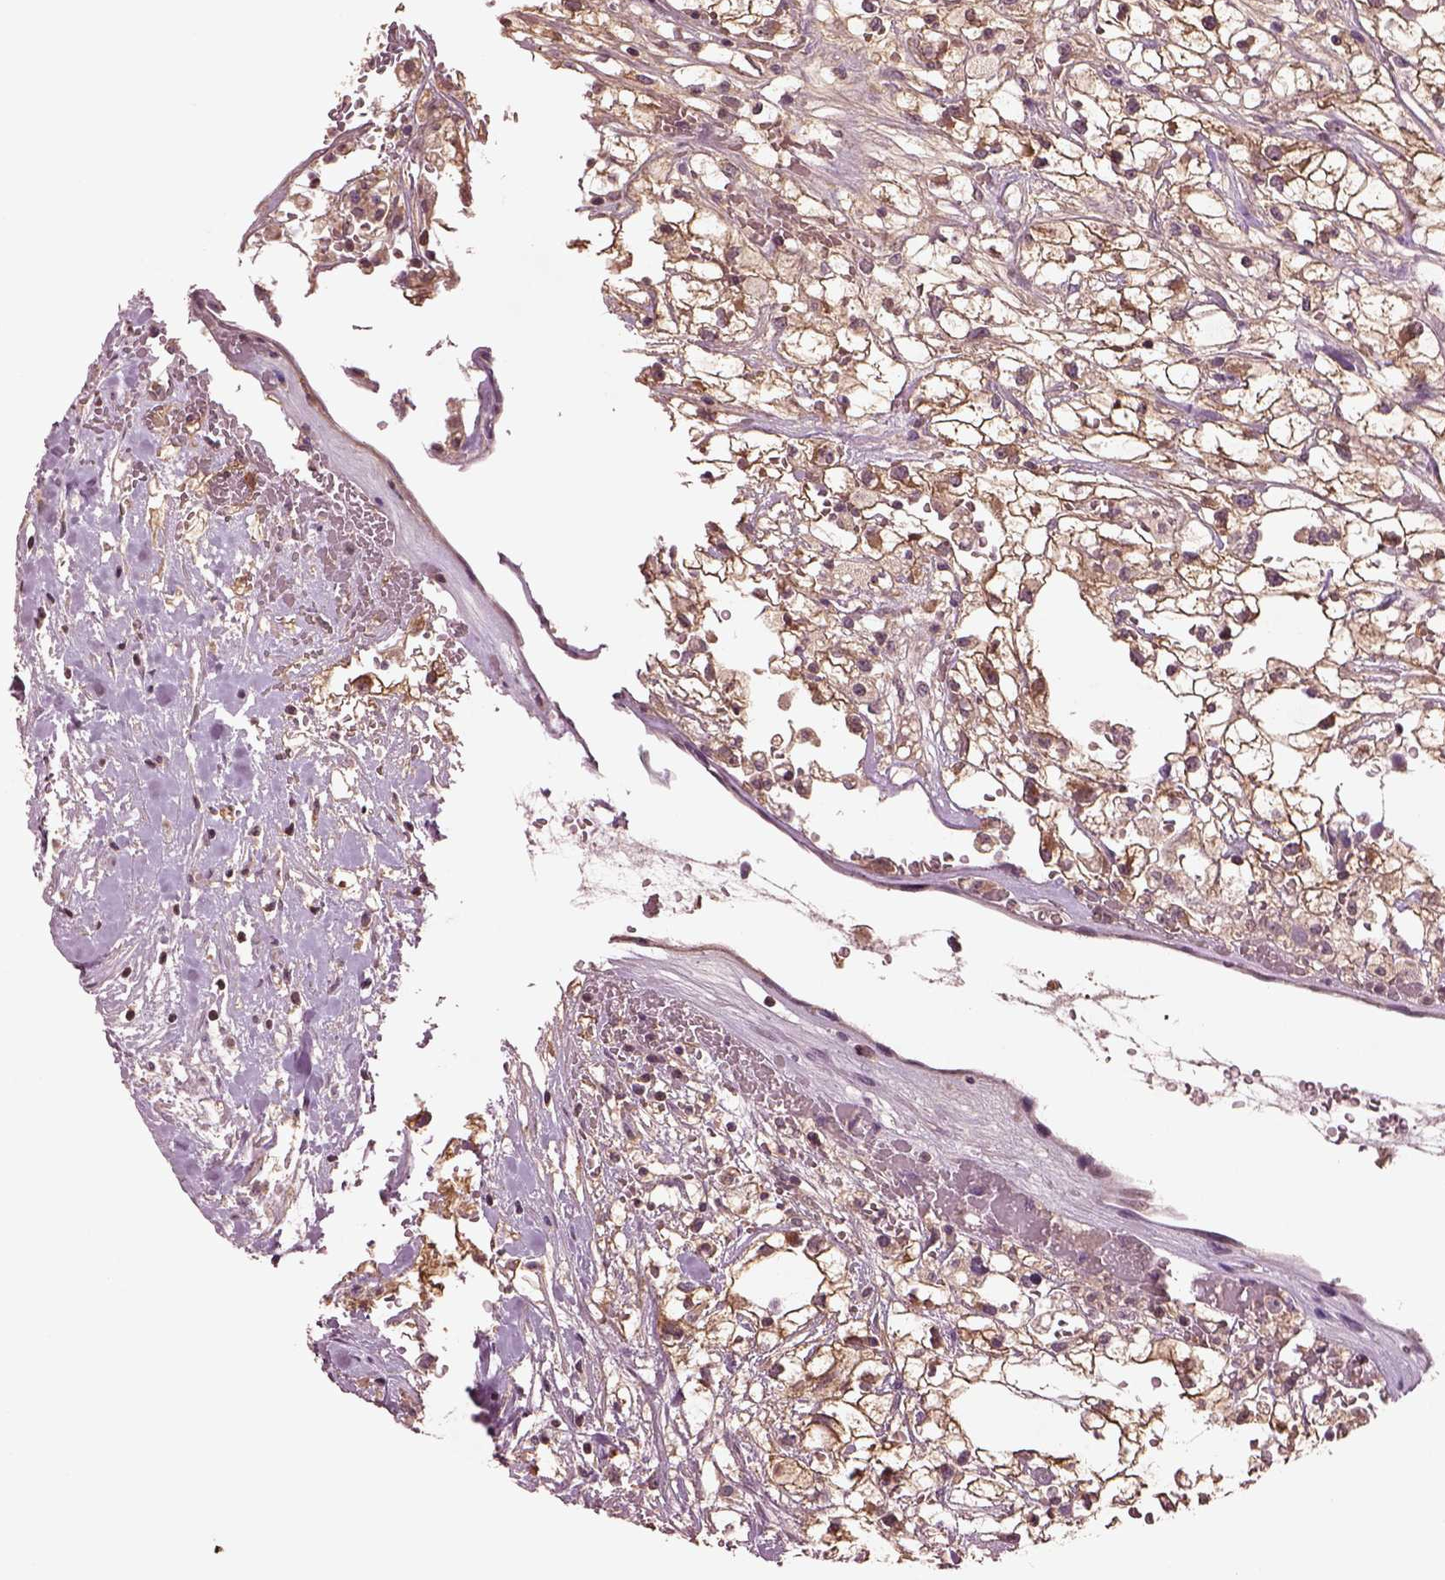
{"staining": {"intensity": "moderate", "quantity": ">75%", "location": "cytoplasmic/membranous"}, "tissue": "renal cancer", "cell_type": "Tumor cells", "image_type": "cancer", "snomed": [{"axis": "morphology", "description": "Adenocarcinoma, NOS"}, {"axis": "topography", "description": "Kidney"}], "caption": "Tumor cells reveal medium levels of moderate cytoplasmic/membranous staining in approximately >75% of cells in human renal cancer. (DAB = brown stain, brightfield microscopy at high magnification).", "gene": "MTHFS", "patient": {"sex": "male", "age": 59}}